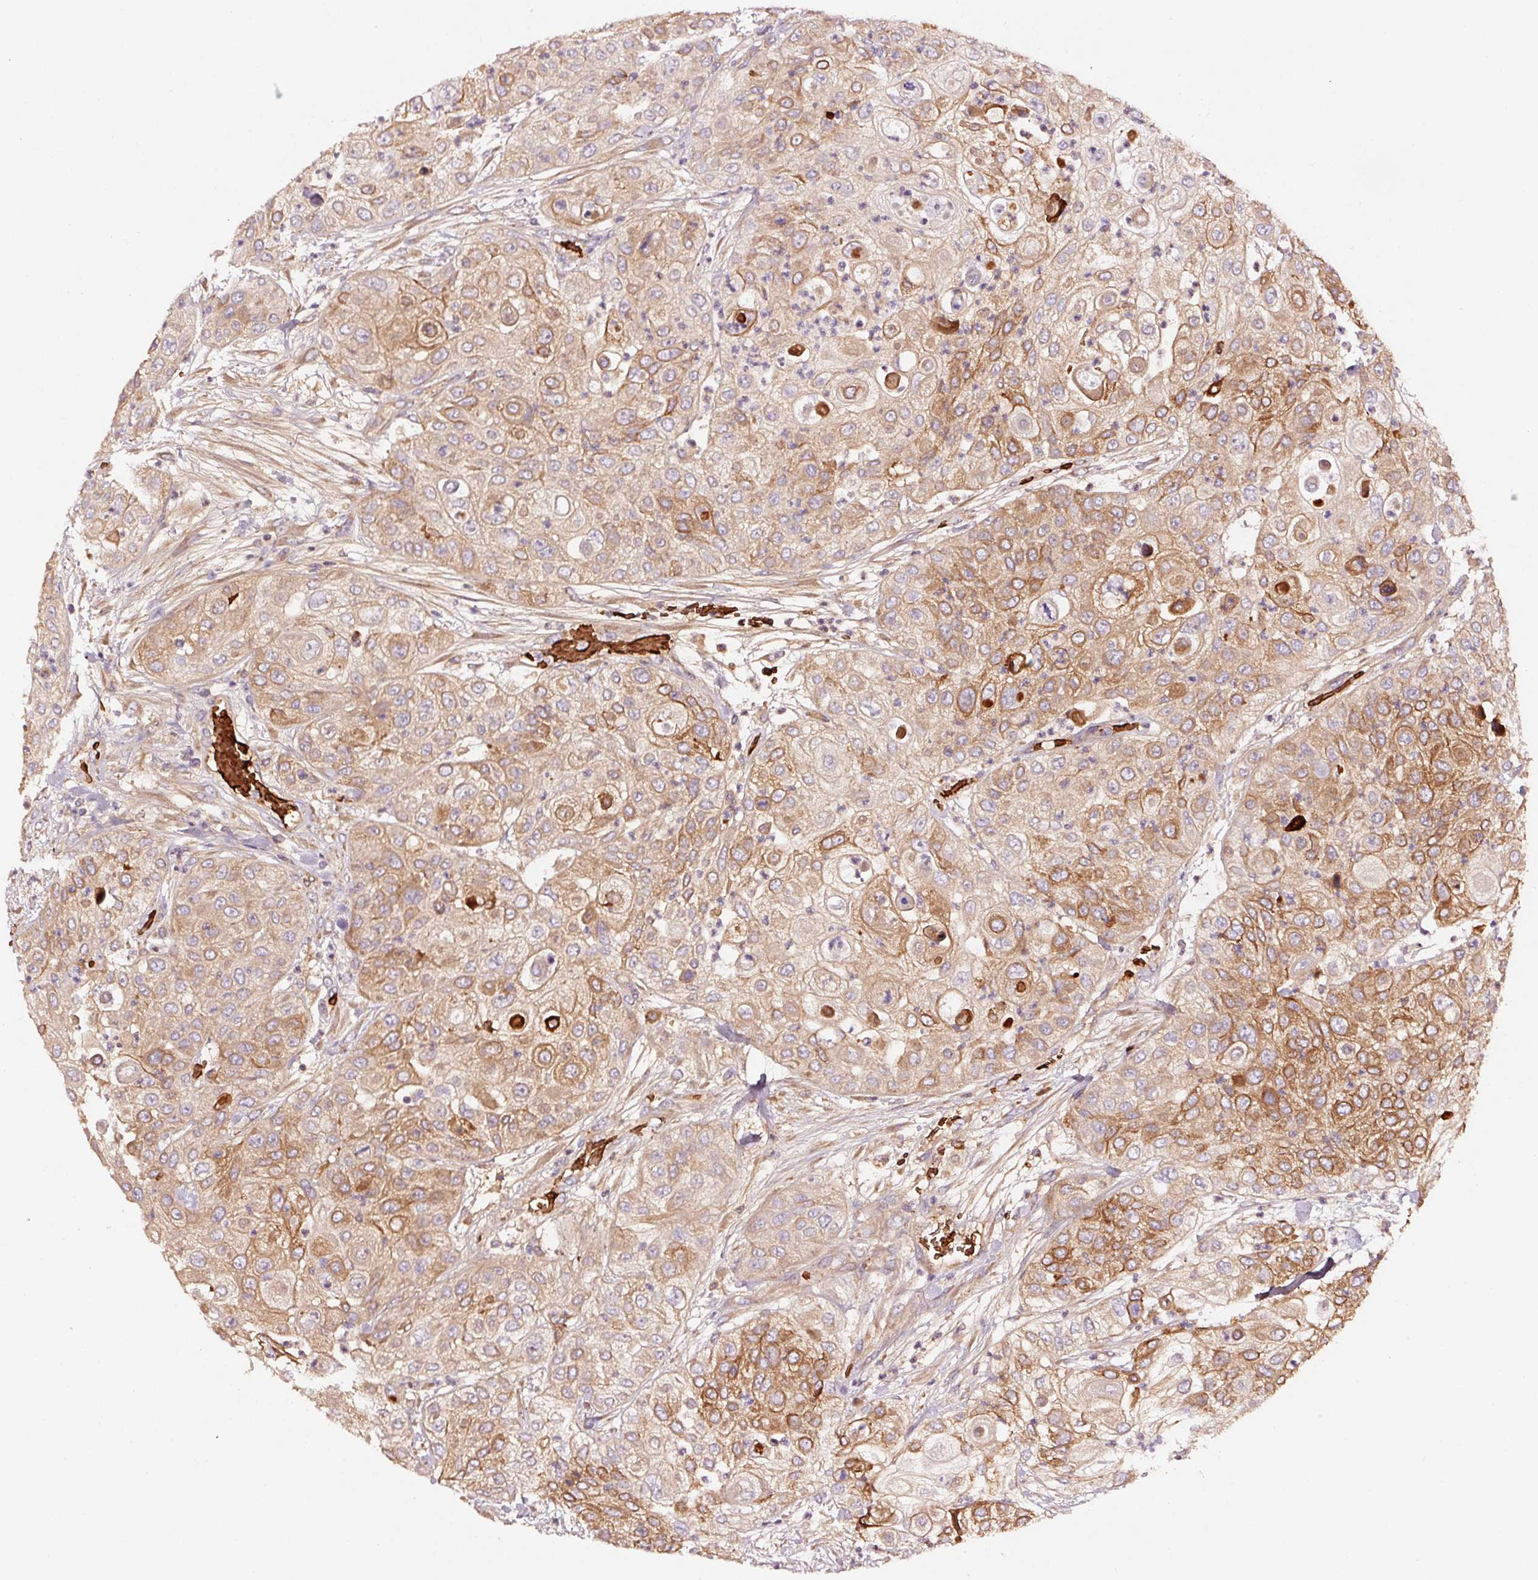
{"staining": {"intensity": "moderate", "quantity": ">75%", "location": "cytoplasmic/membranous"}, "tissue": "urothelial cancer", "cell_type": "Tumor cells", "image_type": "cancer", "snomed": [{"axis": "morphology", "description": "Urothelial carcinoma, High grade"}, {"axis": "topography", "description": "Urinary bladder"}], "caption": "Immunohistochemical staining of urothelial carcinoma (high-grade) exhibits medium levels of moderate cytoplasmic/membranous protein positivity in about >75% of tumor cells. (DAB (3,3'-diaminobenzidine) IHC with brightfield microscopy, high magnification).", "gene": "PGLYRP2", "patient": {"sex": "female", "age": 79}}